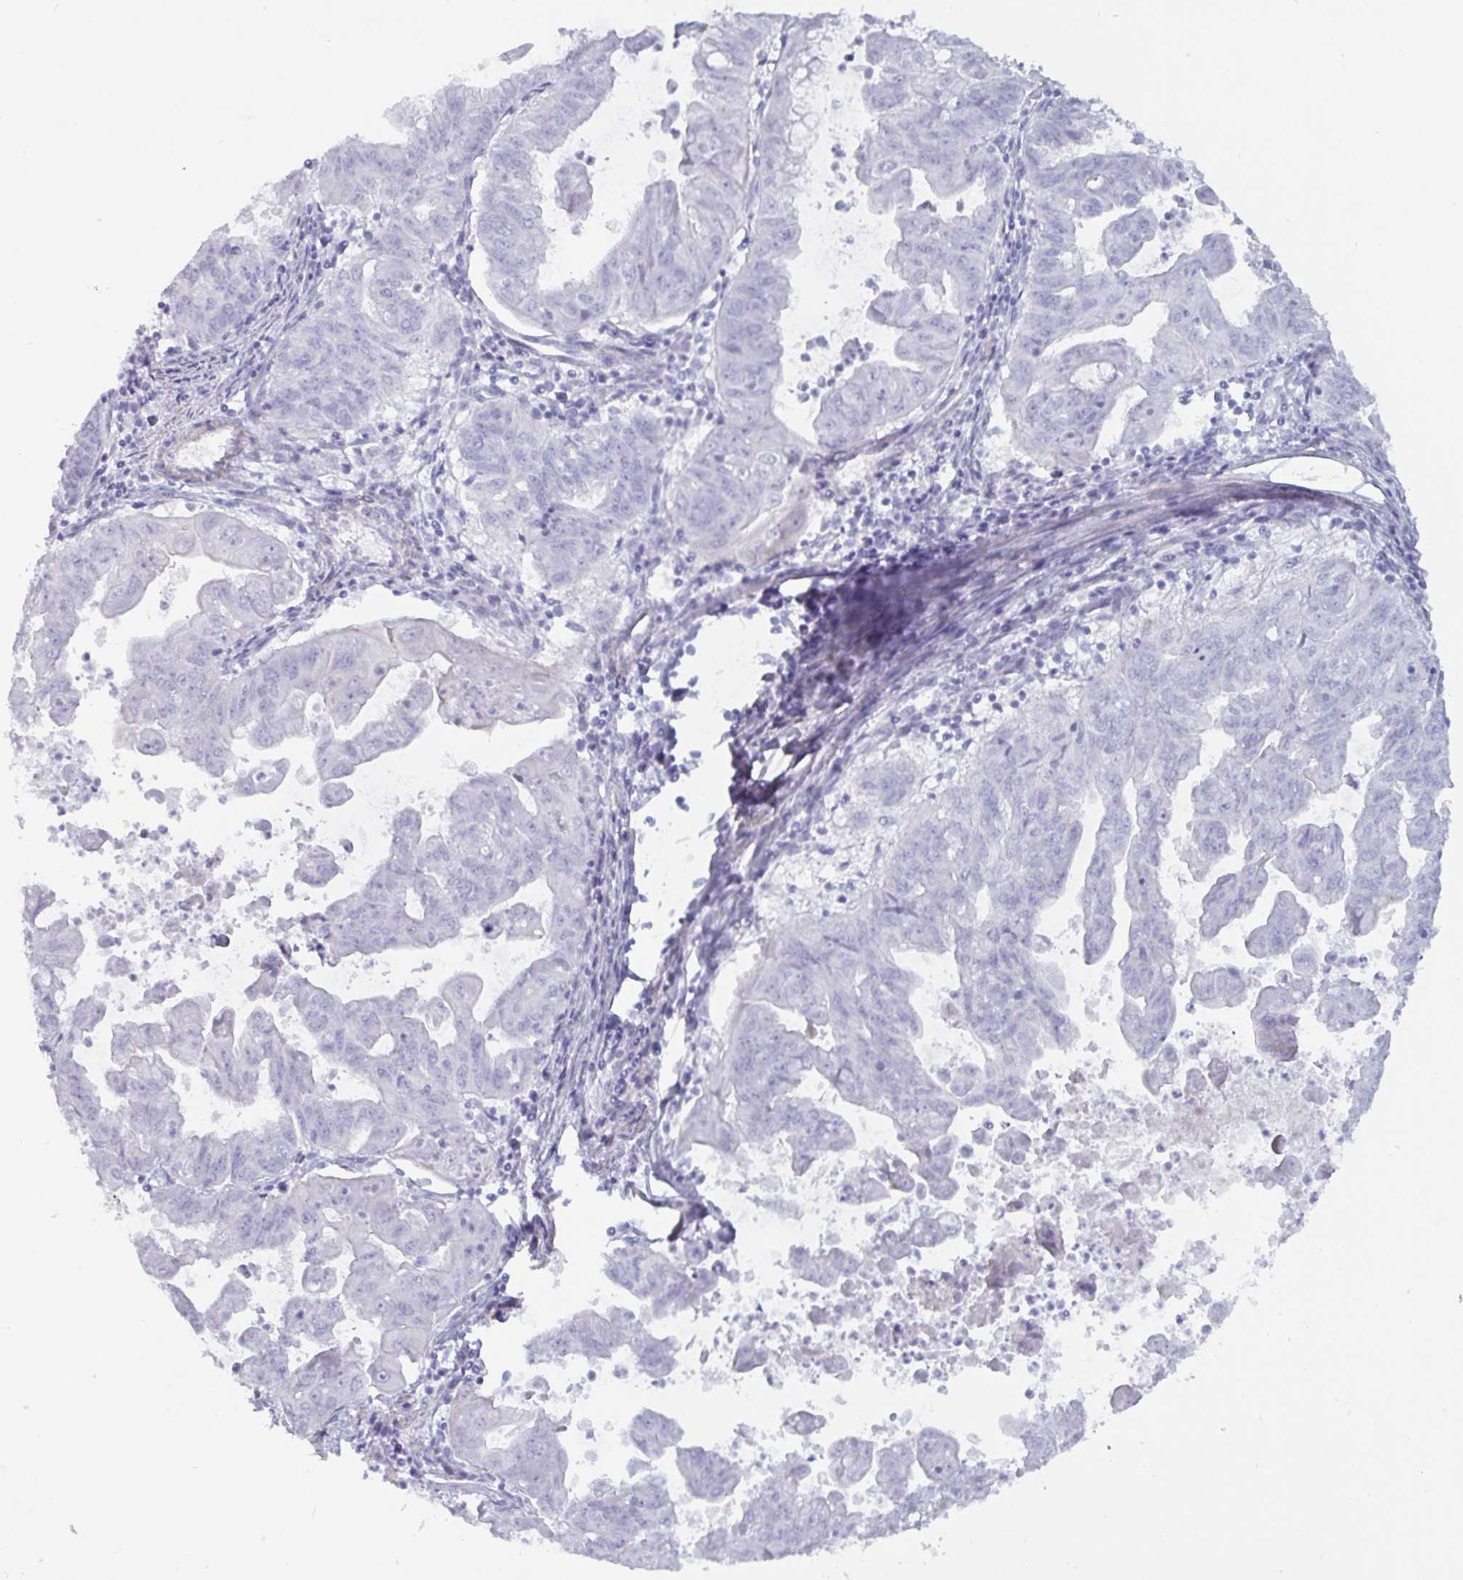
{"staining": {"intensity": "negative", "quantity": "none", "location": "none"}, "tissue": "stomach cancer", "cell_type": "Tumor cells", "image_type": "cancer", "snomed": [{"axis": "morphology", "description": "Adenocarcinoma, NOS"}, {"axis": "topography", "description": "Stomach, upper"}], "caption": "Tumor cells show no significant protein staining in stomach adenocarcinoma. (DAB immunohistochemistry with hematoxylin counter stain).", "gene": "OR5P3", "patient": {"sex": "male", "age": 80}}